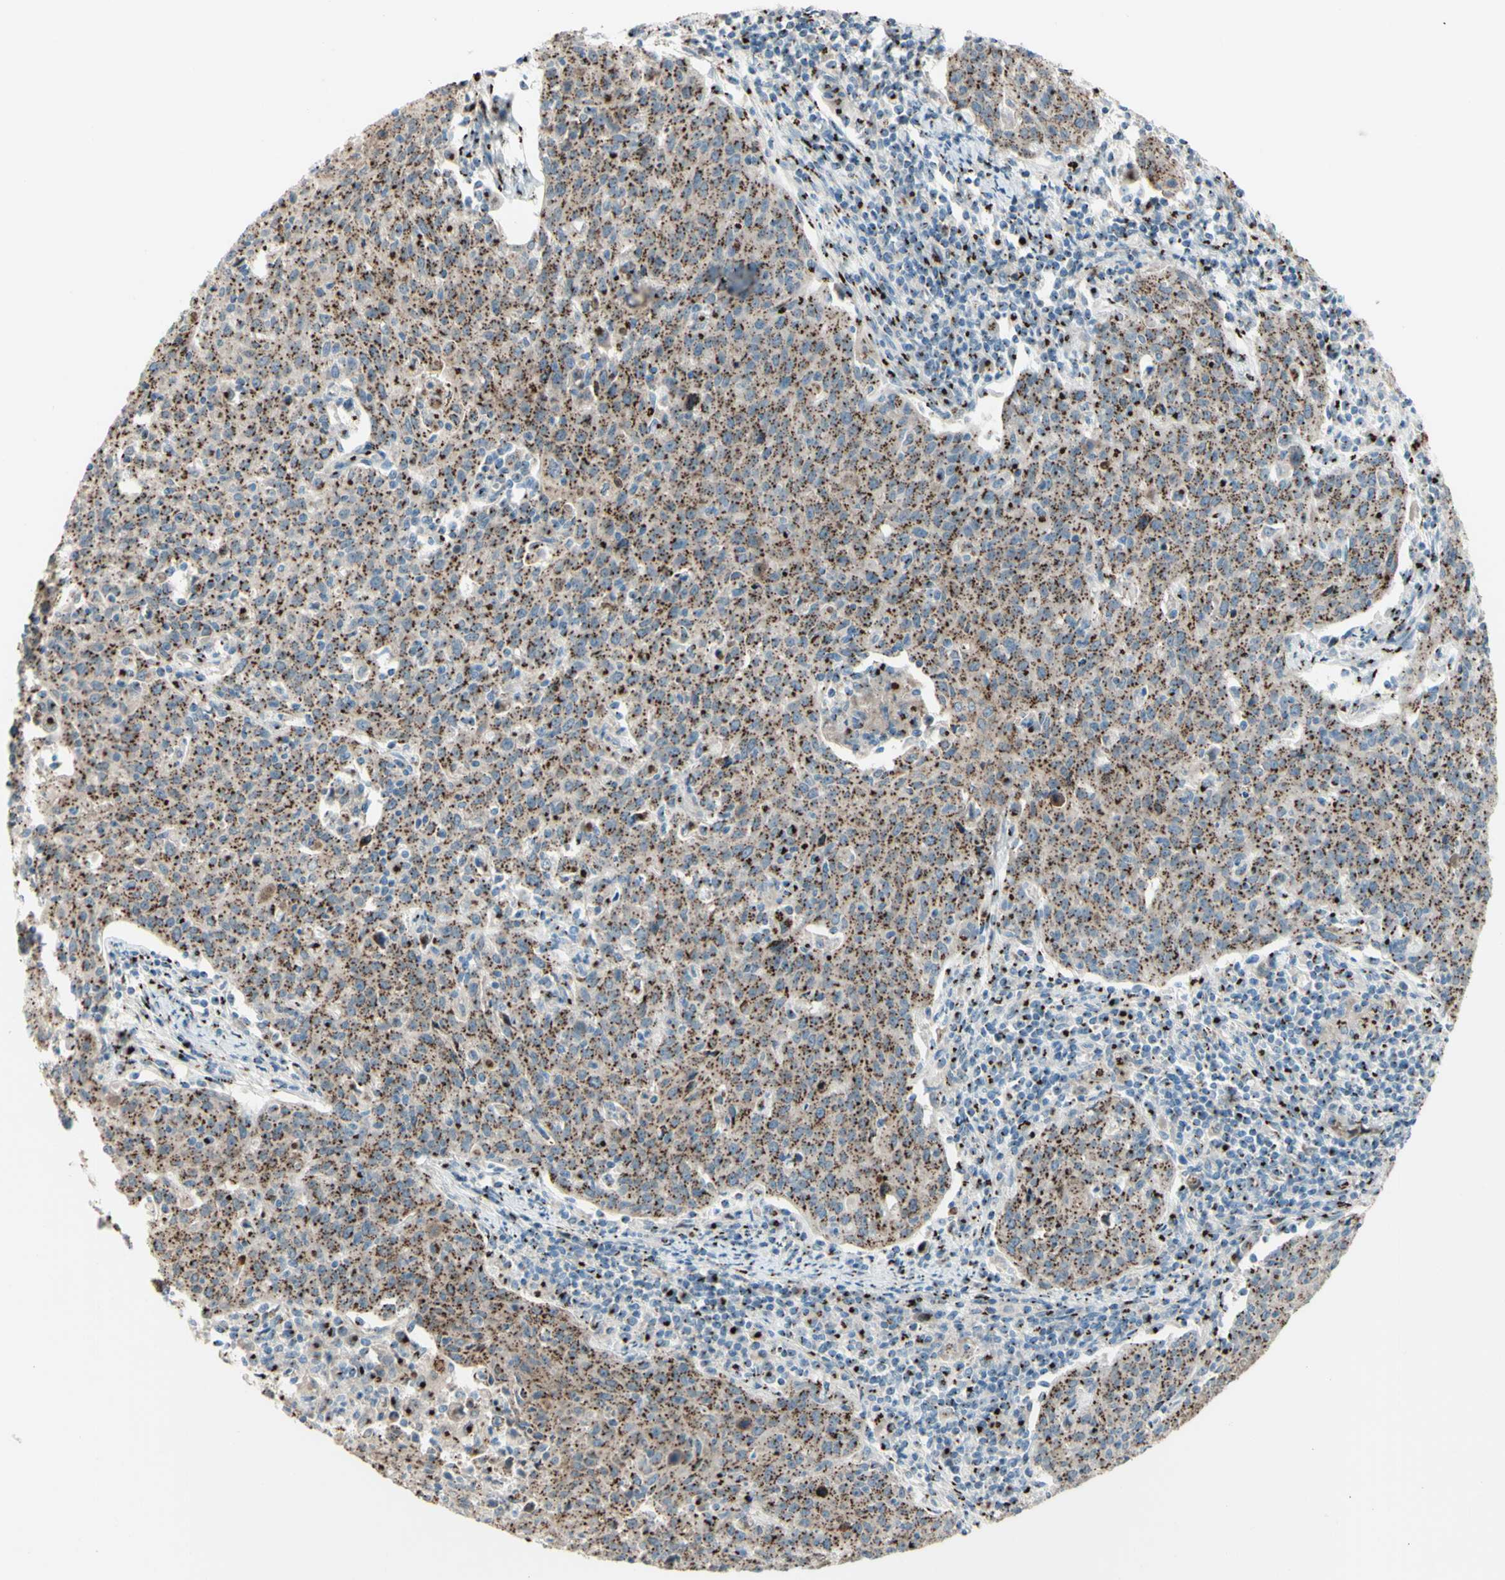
{"staining": {"intensity": "moderate", "quantity": ">75%", "location": "cytoplasmic/membranous"}, "tissue": "cervical cancer", "cell_type": "Tumor cells", "image_type": "cancer", "snomed": [{"axis": "morphology", "description": "Squamous cell carcinoma, NOS"}, {"axis": "topography", "description": "Cervix"}], "caption": "Cervical cancer stained with IHC displays moderate cytoplasmic/membranous staining in approximately >75% of tumor cells.", "gene": "BPNT2", "patient": {"sex": "female", "age": 38}}